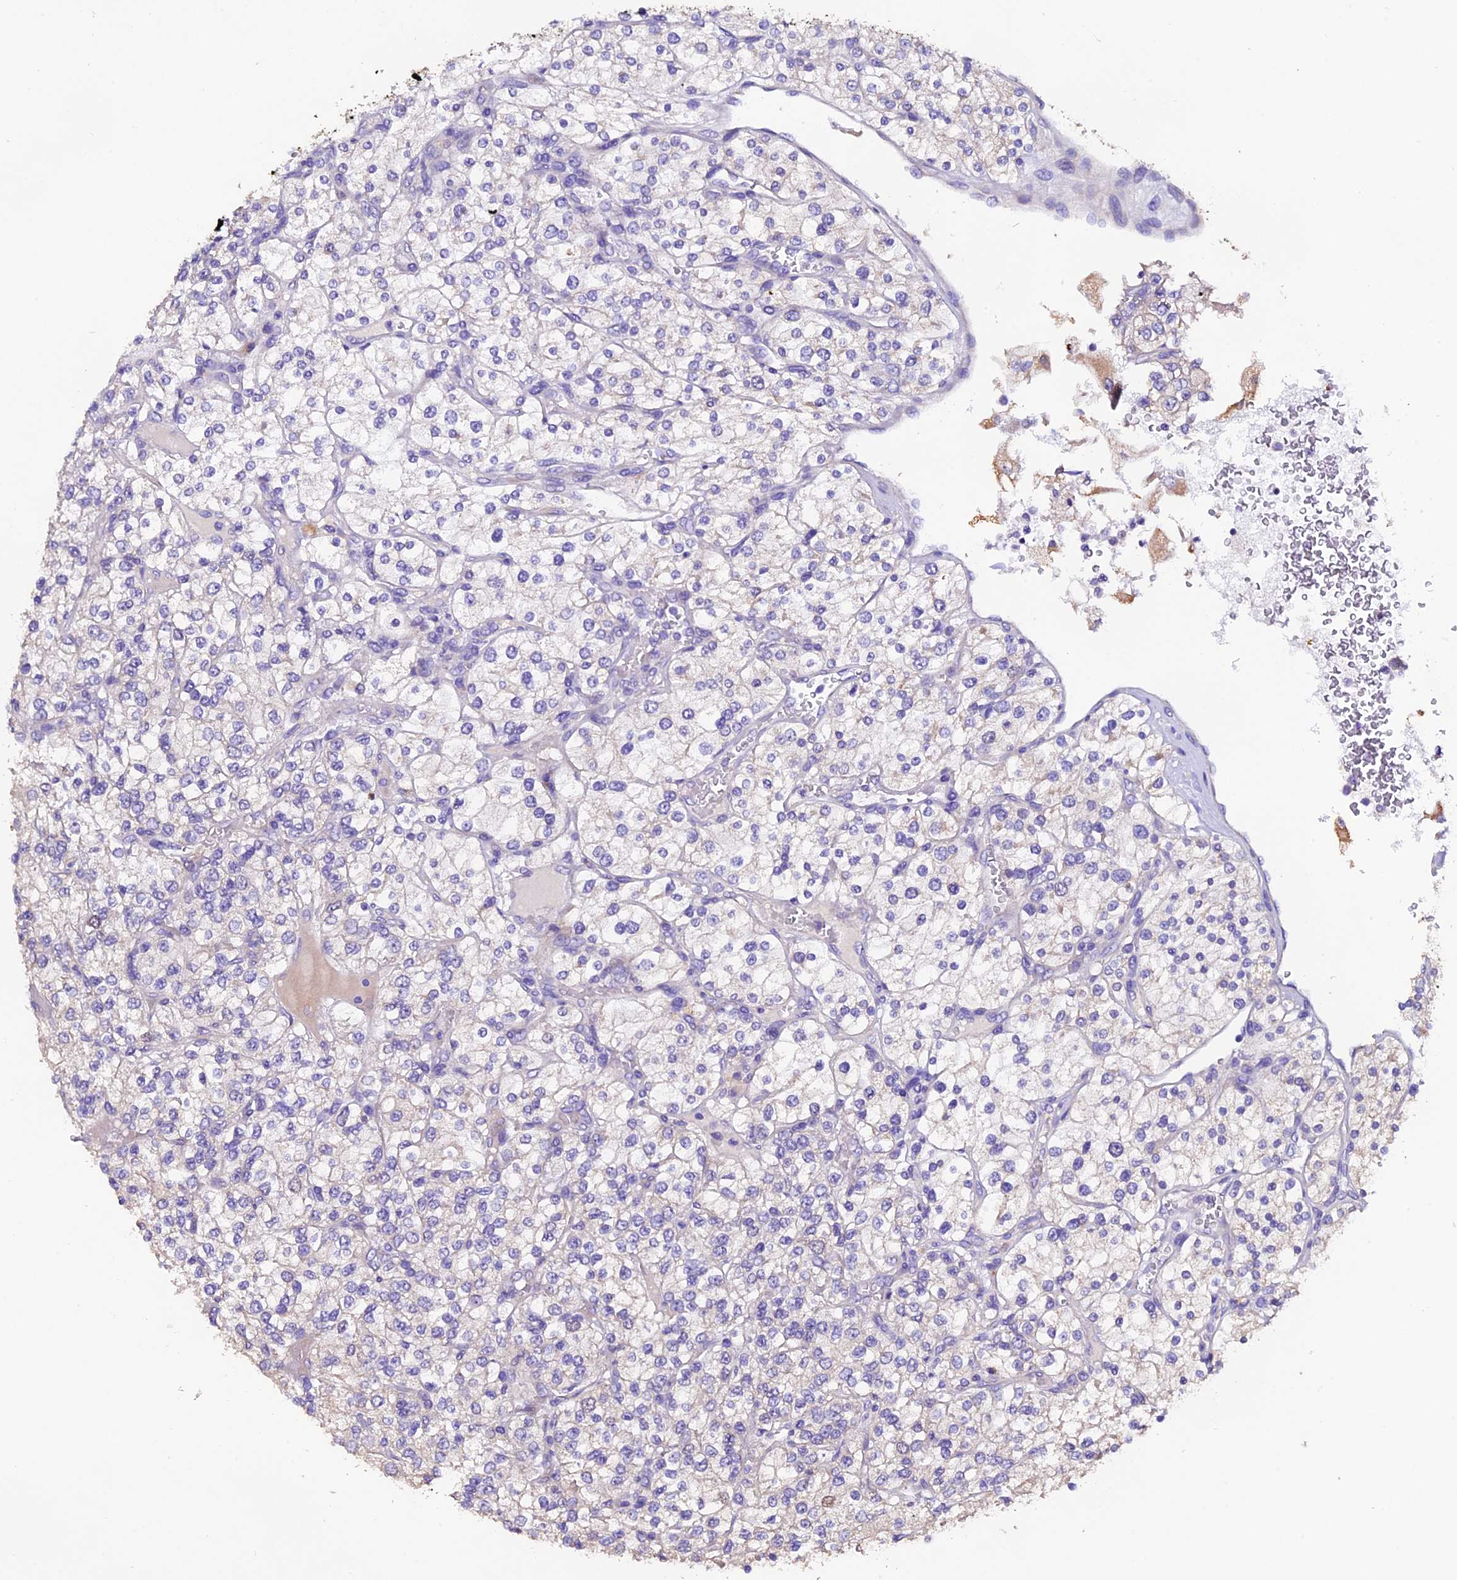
{"staining": {"intensity": "negative", "quantity": "none", "location": "none"}, "tissue": "renal cancer", "cell_type": "Tumor cells", "image_type": "cancer", "snomed": [{"axis": "morphology", "description": "Adenocarcinoma, NOS"}, {"axis": "topography", "description": "Kidney"}], "caption": "A histopathology image of human renal cancer (adenocarcinoma) is negative for staining in tumor cells. Nuclei are stained in blue.", "gene": "FBXW9", "patient": {"sex": "male", "age": 80}}